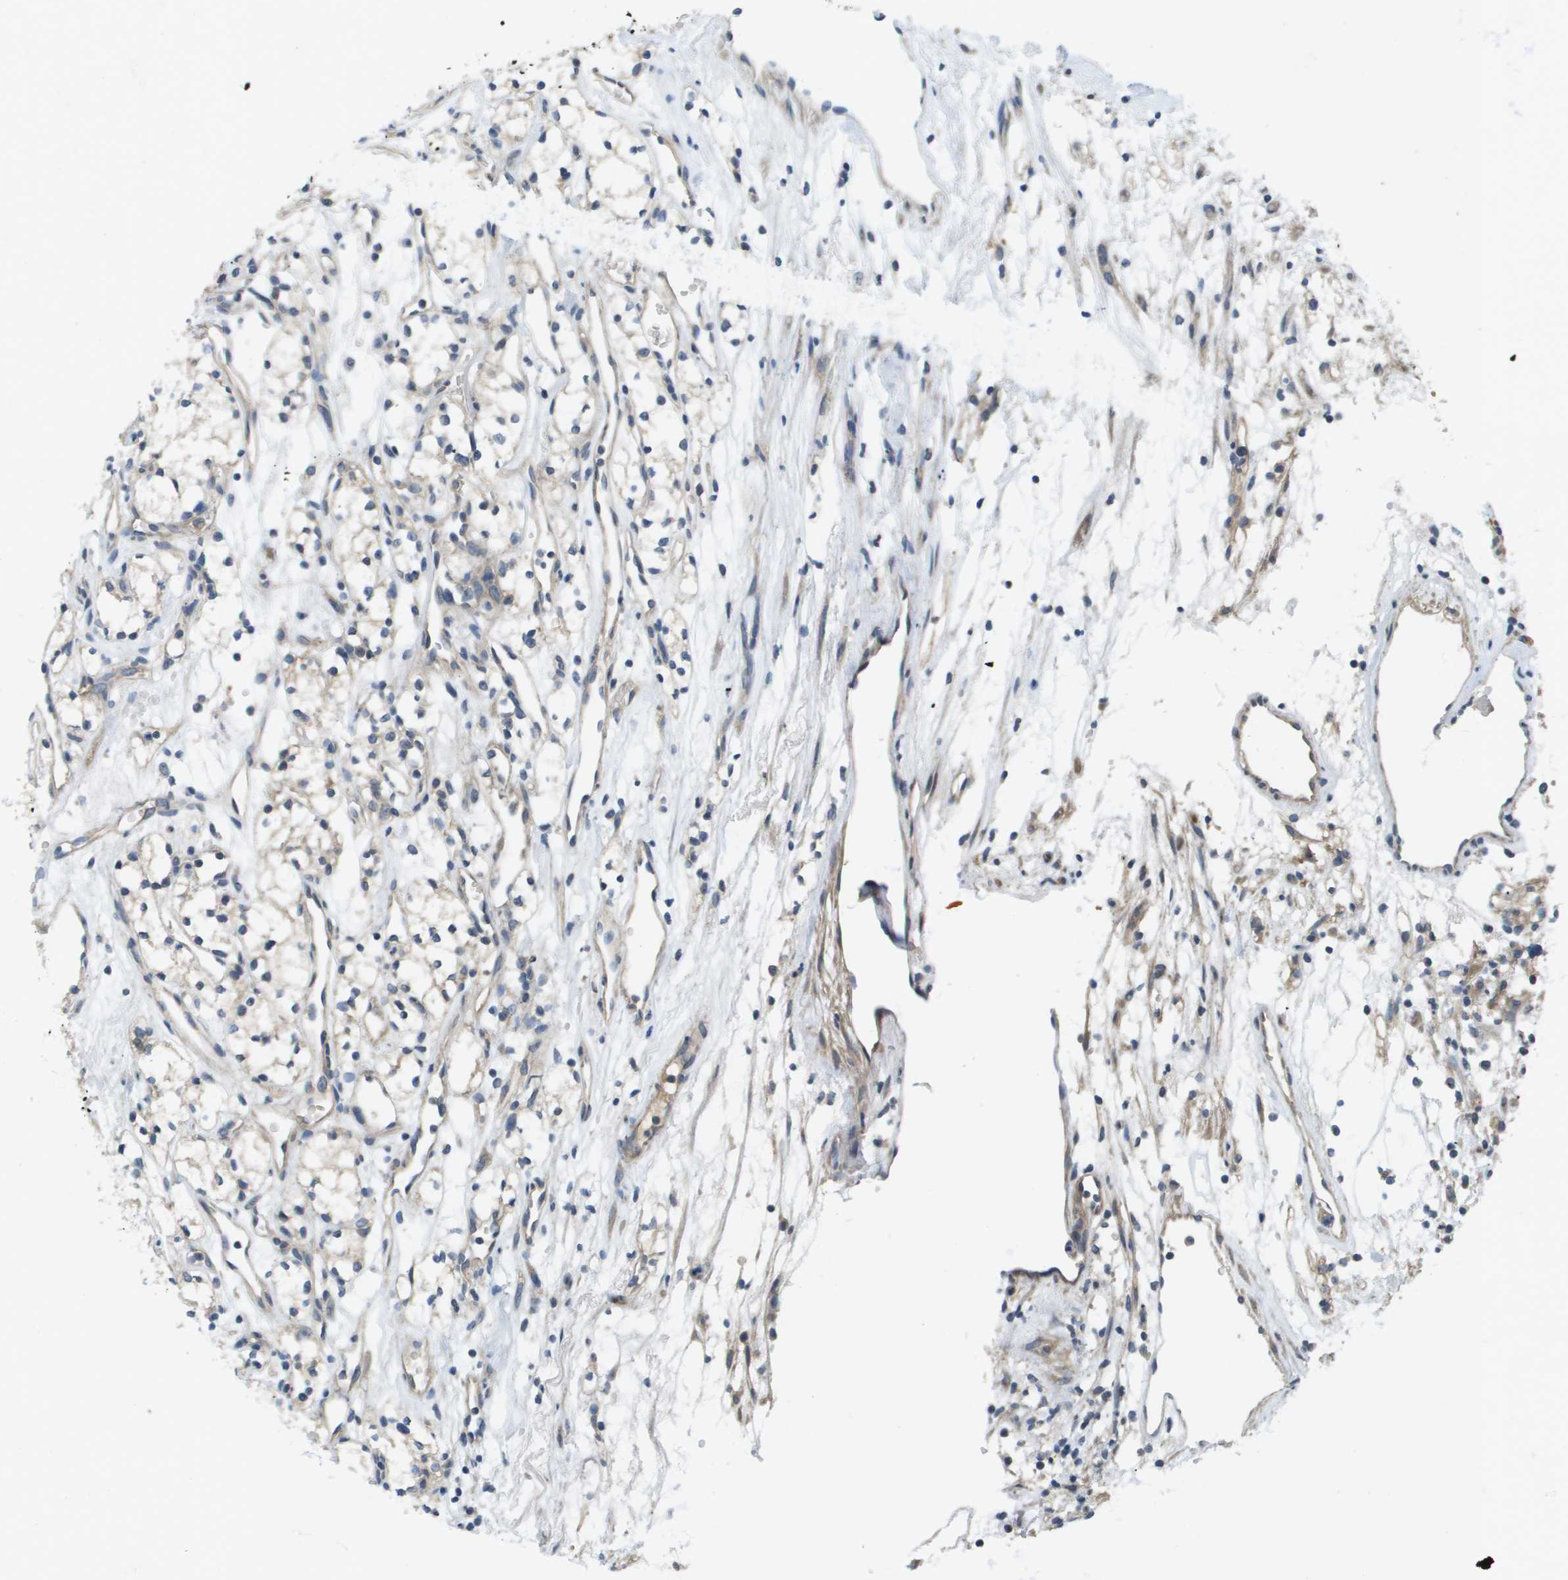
{"staining": {"intensity": "negative", "quantity": "none", "location": "none"}, "tissue": "renal cancer", "cell_type": "Tumor cells", "image_type": "cancer", "snomed": [{"axis": "morphology", "description": "Adenocarcinoma, NOS"}, {"axis": "topography", "description": "Kidney"}], "caption": "This photomicrograph is of adenocarcinoma (renal) stained with immunohistochemistry (IHC) to label a protein in brown with the nuclei are counter-stained blue. There is no staining in tumor cells.", "gene": "KRT23", "patient": {"sex": "male", "age": 59}}